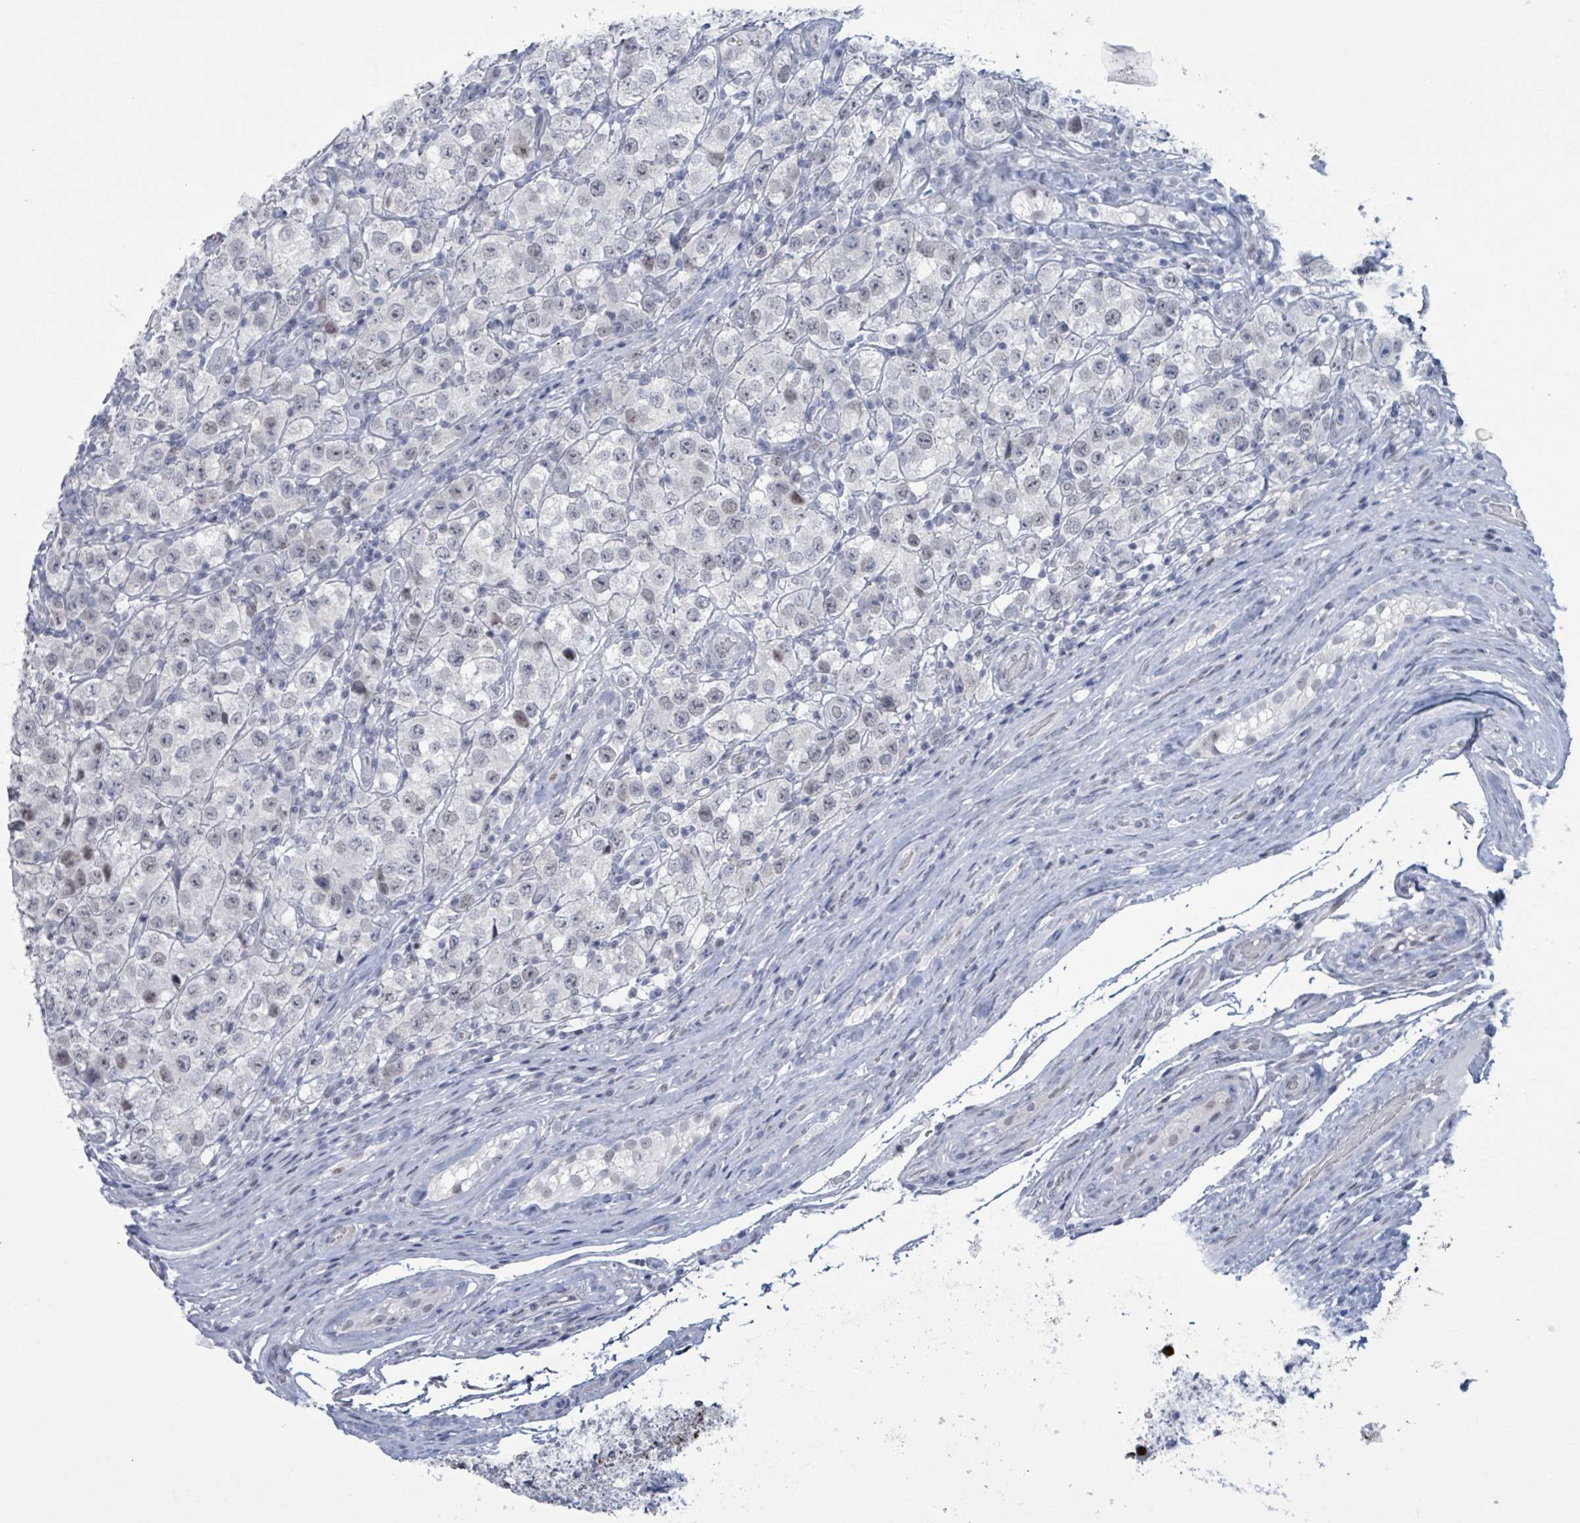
{"staining": {"intensity": "negative", "quantity": "none", "location": "none"}, "tissue": "testis cancer", "cell_type": "Tumor cells", "image_type": "cancer", "snomed": [{"axis": "morphology", "description": "Seminoma, NOS"}, {"axis": "morphology", "description": "Carcinoma, Embryonal, NOS"}, {"axis": "topography", "description": "Testis"}], "caption": "DAB immunohistochemical staining of testis cancer reveals no significant positivity in tumor cells. The staining is performed using DAB brown chromogen with nuclei counter-stained in using hematoxylin.", "gene": "CT45A5", "patient": {"sex": "male", "age": 41}}